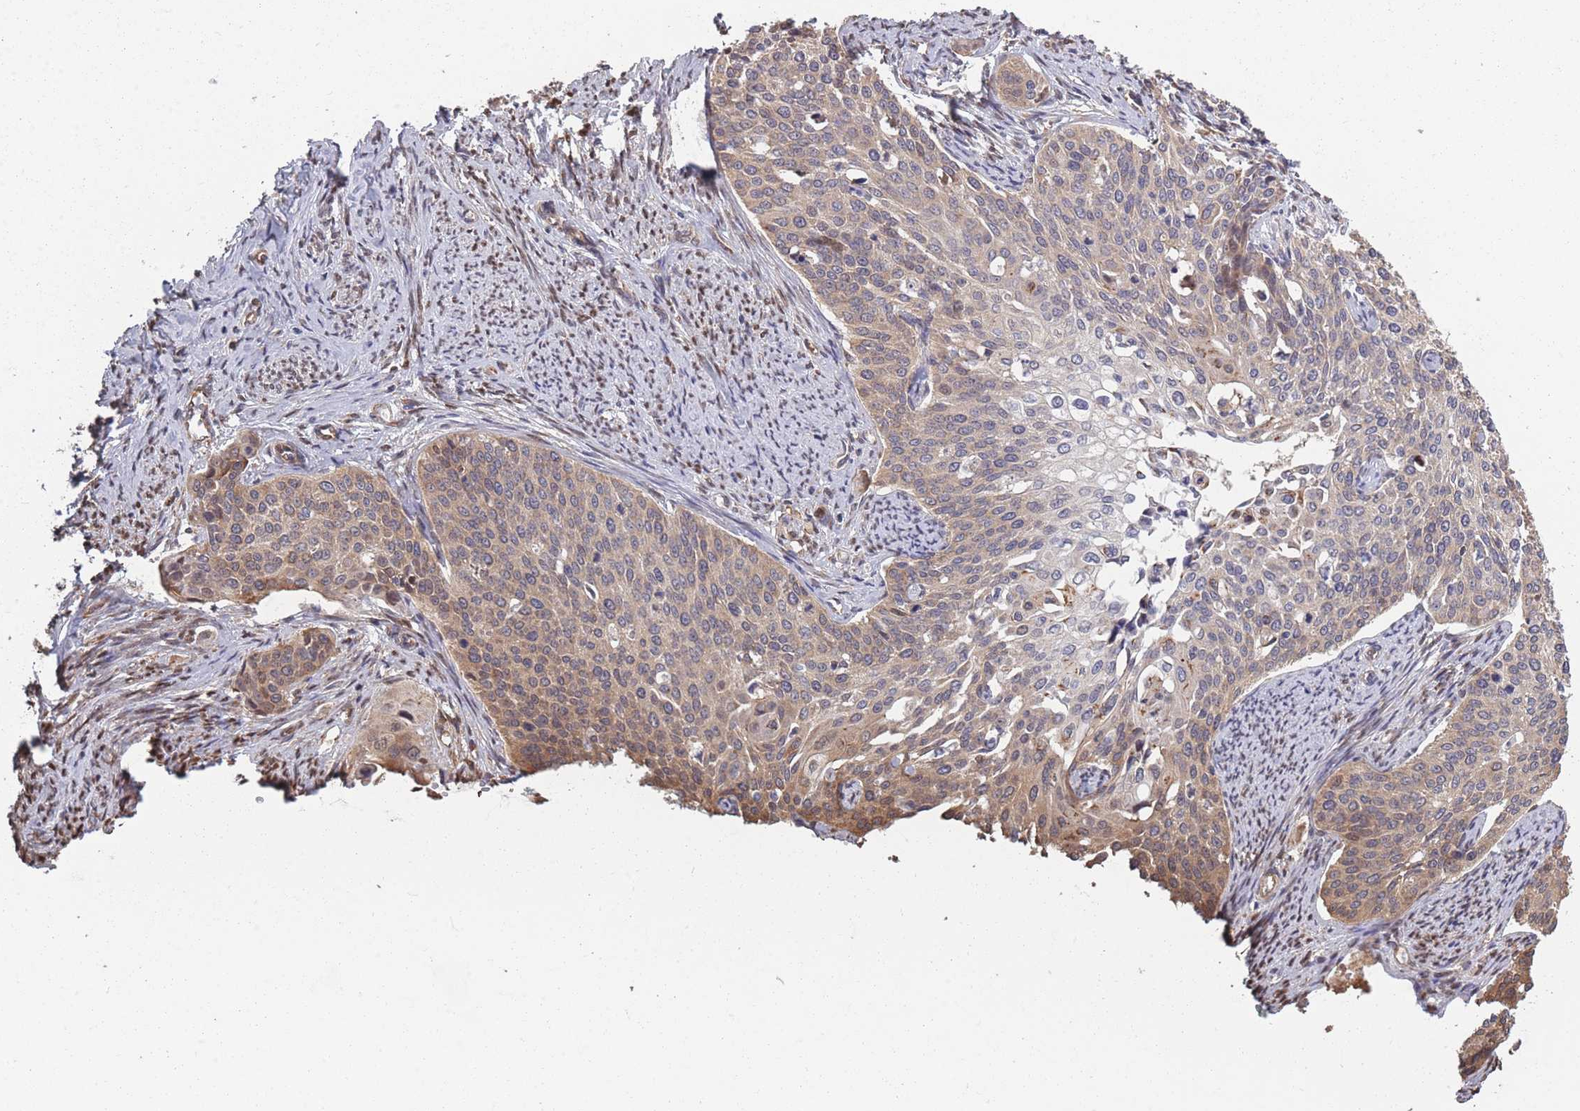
{"staining": {"intensity": "moderate", "quantity": "25%-75%", "location": "cytoplasmic/membranous"}, "tissue": "cervical cancer", "cell_type": "Tumor cells", "image_type": "cancer", "snomed": [{"axis": "morphology", "description": "Squamous cell carcinoma, NOS"}, {"axis": "topography", "description": "Cervix"}], "caption": "A brown stain highlights moderate cytoplasmic/membranous staining of a protein in cervical cancer (squamous cell carcinoma) tumor cells.", "gene": "ARL13B", "patient": {"sex": "female", "age": 44}}